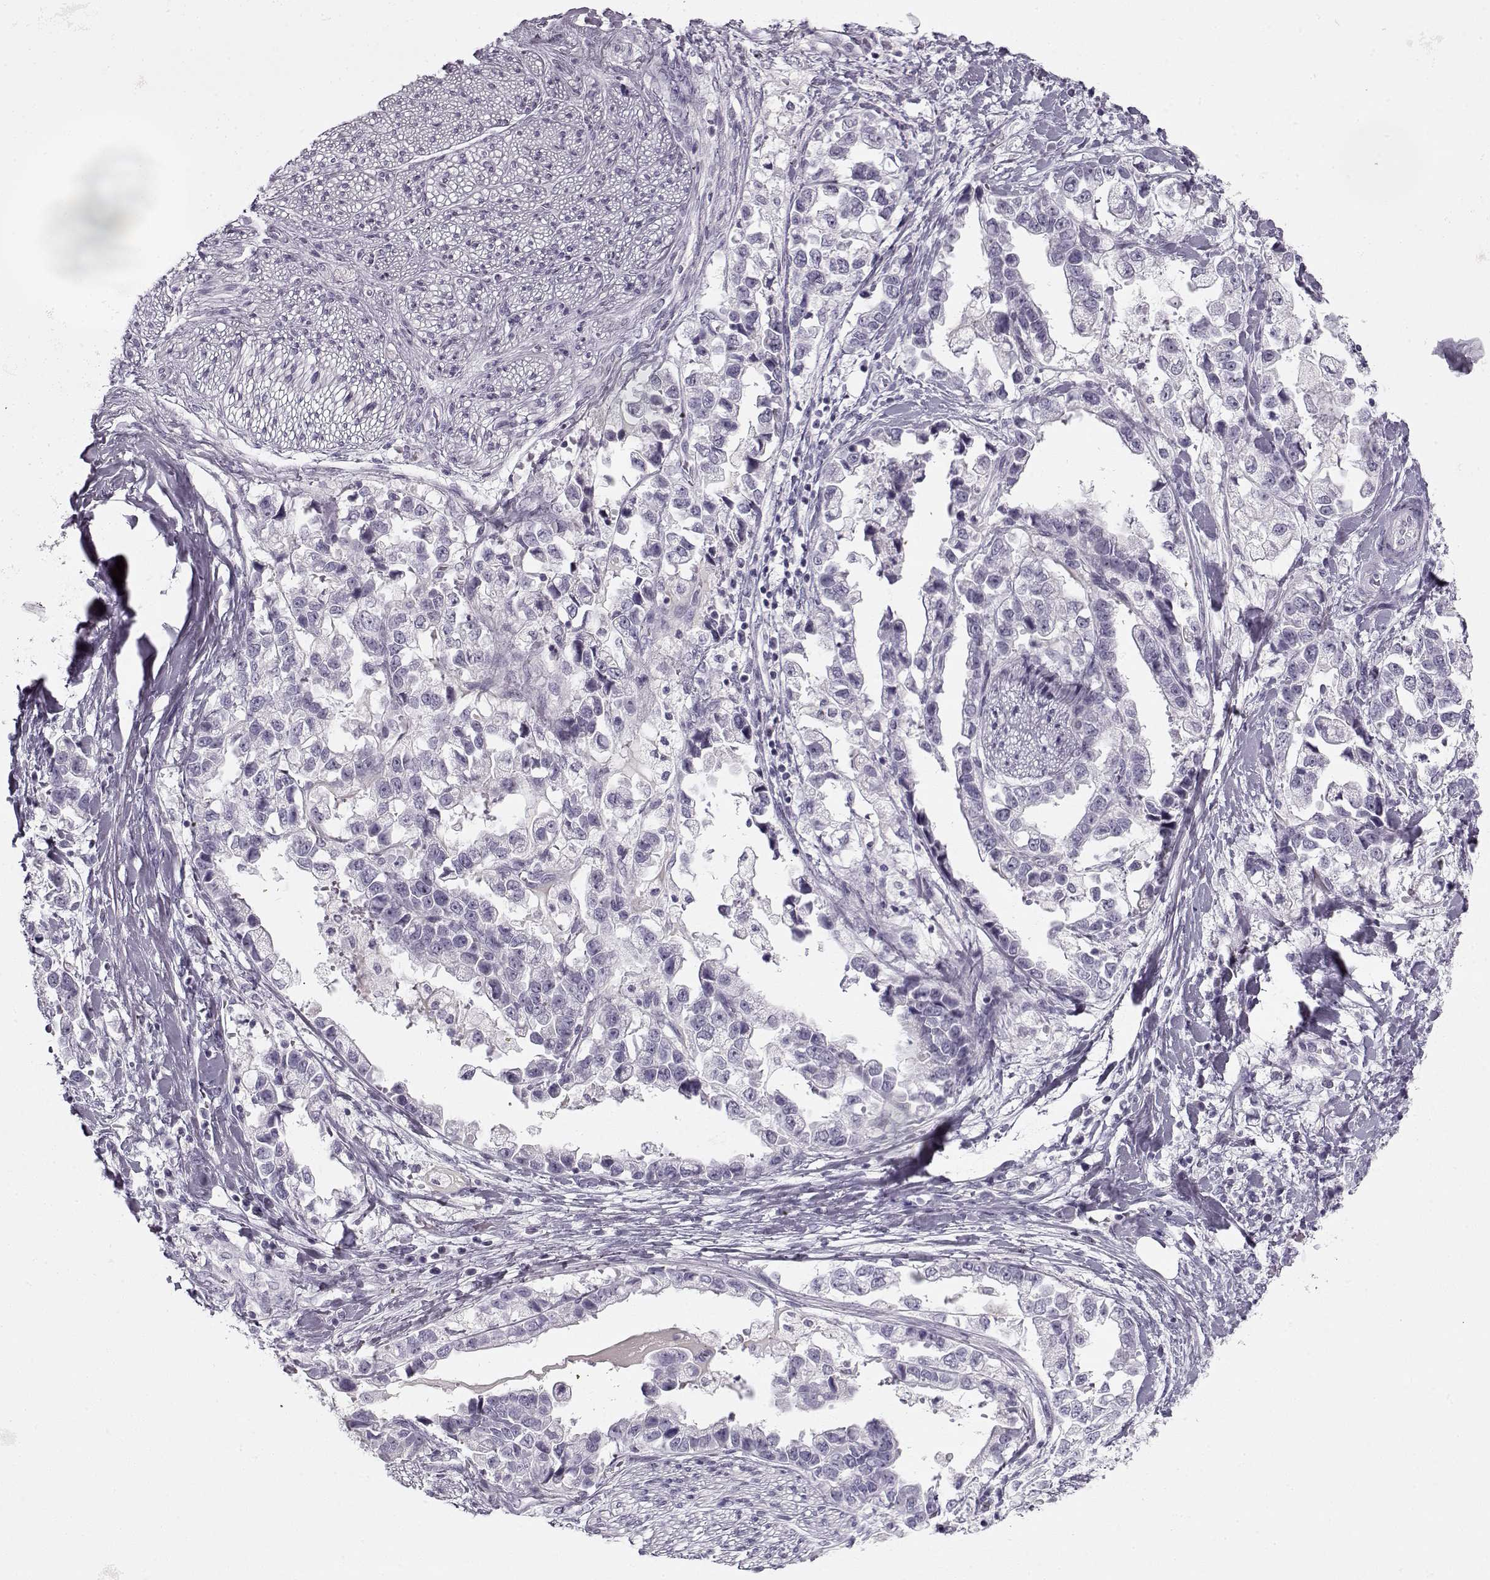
{"staining": {"intensity": "negative", "quantity": "none", "location": "none"}, "tissue": "stomach cancer", "cell_type": "Tumor cells", "image_type": "cancer", "snomed": [{"axis": "morphology", "description": "Adenocarcinoma, NOS"}, {"axis": "topography", "description": "Stomach"}], "caption": "This is an immunohistochemistry (IHC) histopathology image of human stomach cancer (adenocarcinoma). There is no expression in tumor cells.", "gene": "PNMT", "patient": {"sex": "male", "age": 59}}